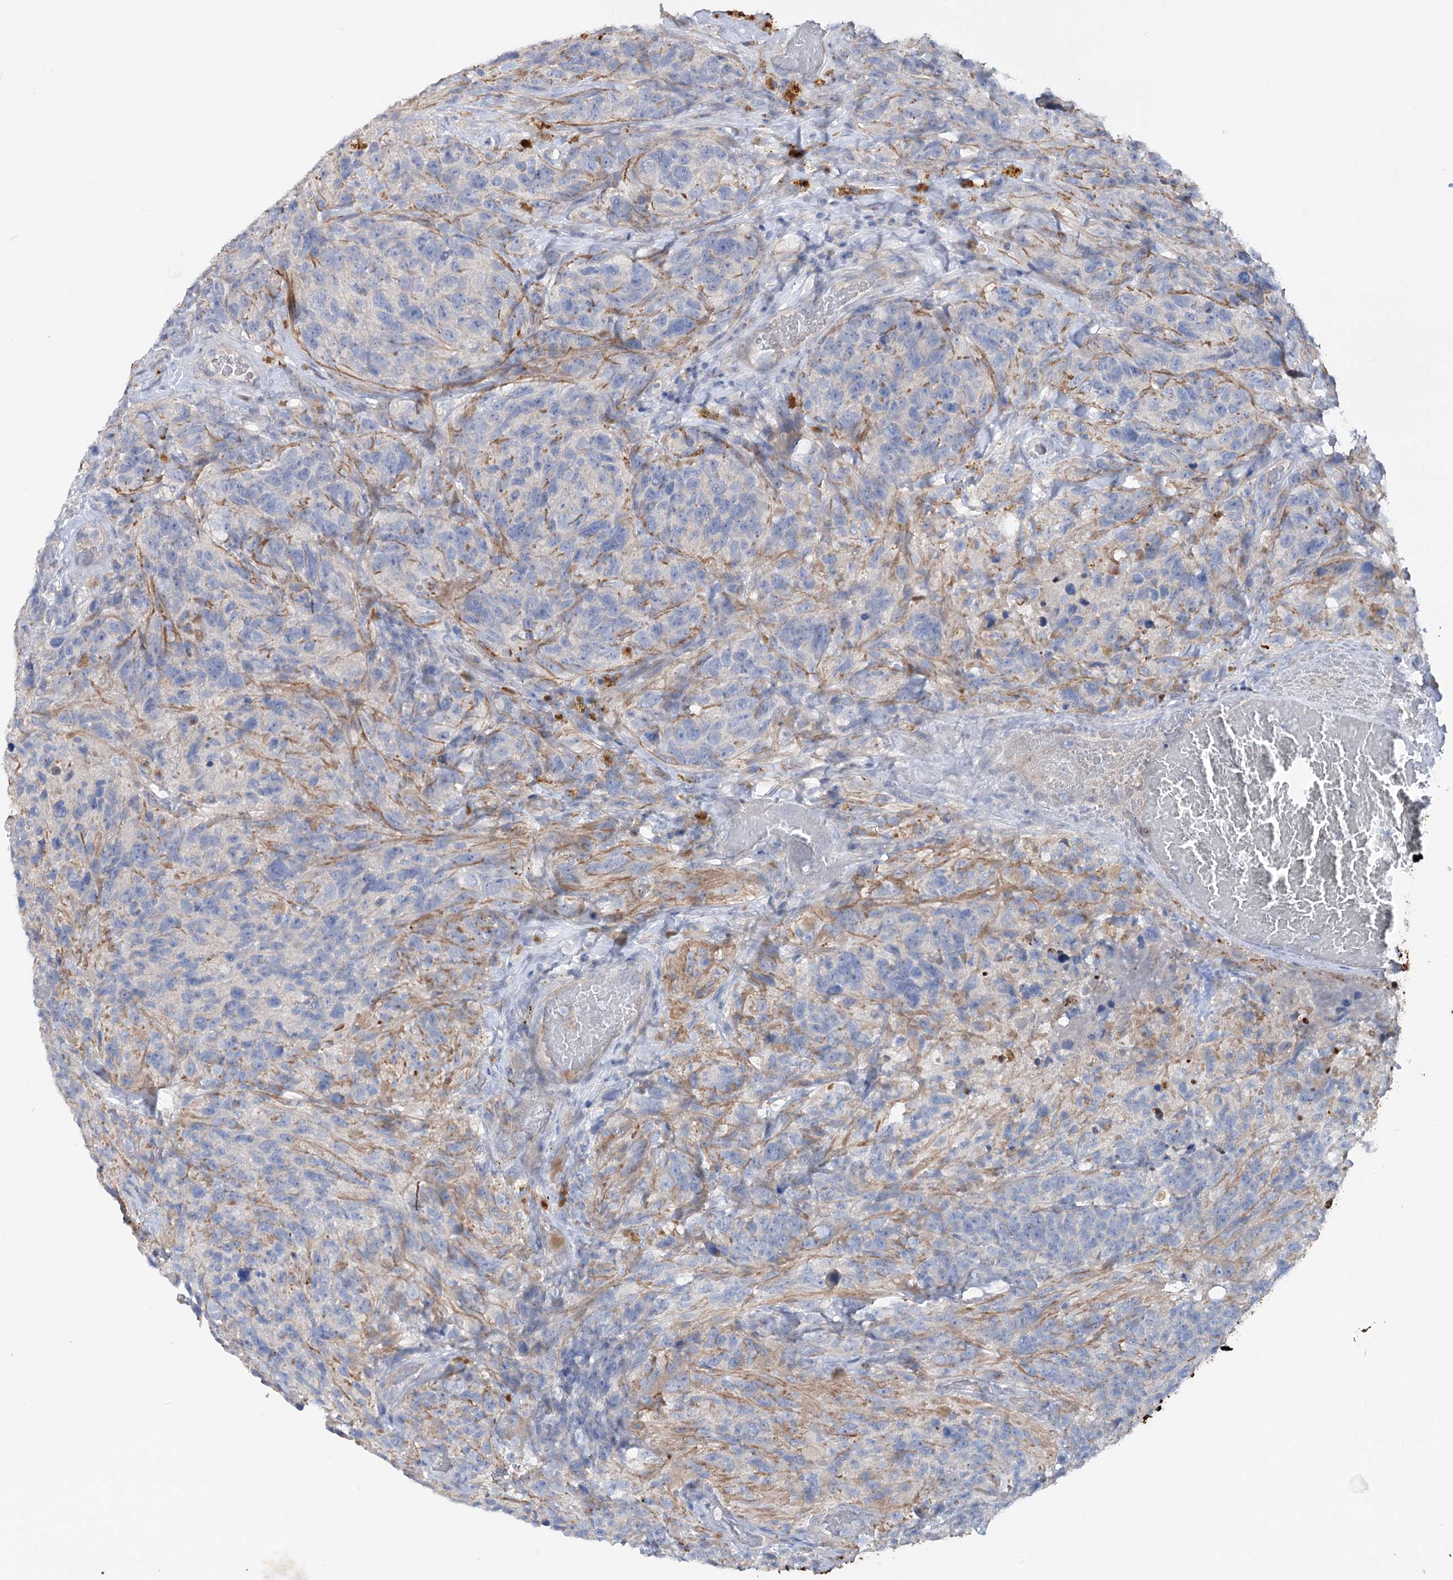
{"staining": {"intensity": "negative", "quantity": "none", "location": "none"}, "tissue": "glioma", "cell_type": "Tumor cells", "image_type": "cancer", "snomed": [{"axis": "morphology", "description": "Glioma, malignant, High grade"}, {"axis": "topography", "description": "Brain"}], "caption": "Glioma was stained to show a protein in brown. There is no significant expression in tumor cells.", "gene": "SCN11A", "patient": {"sex": "male", "age": 69}}